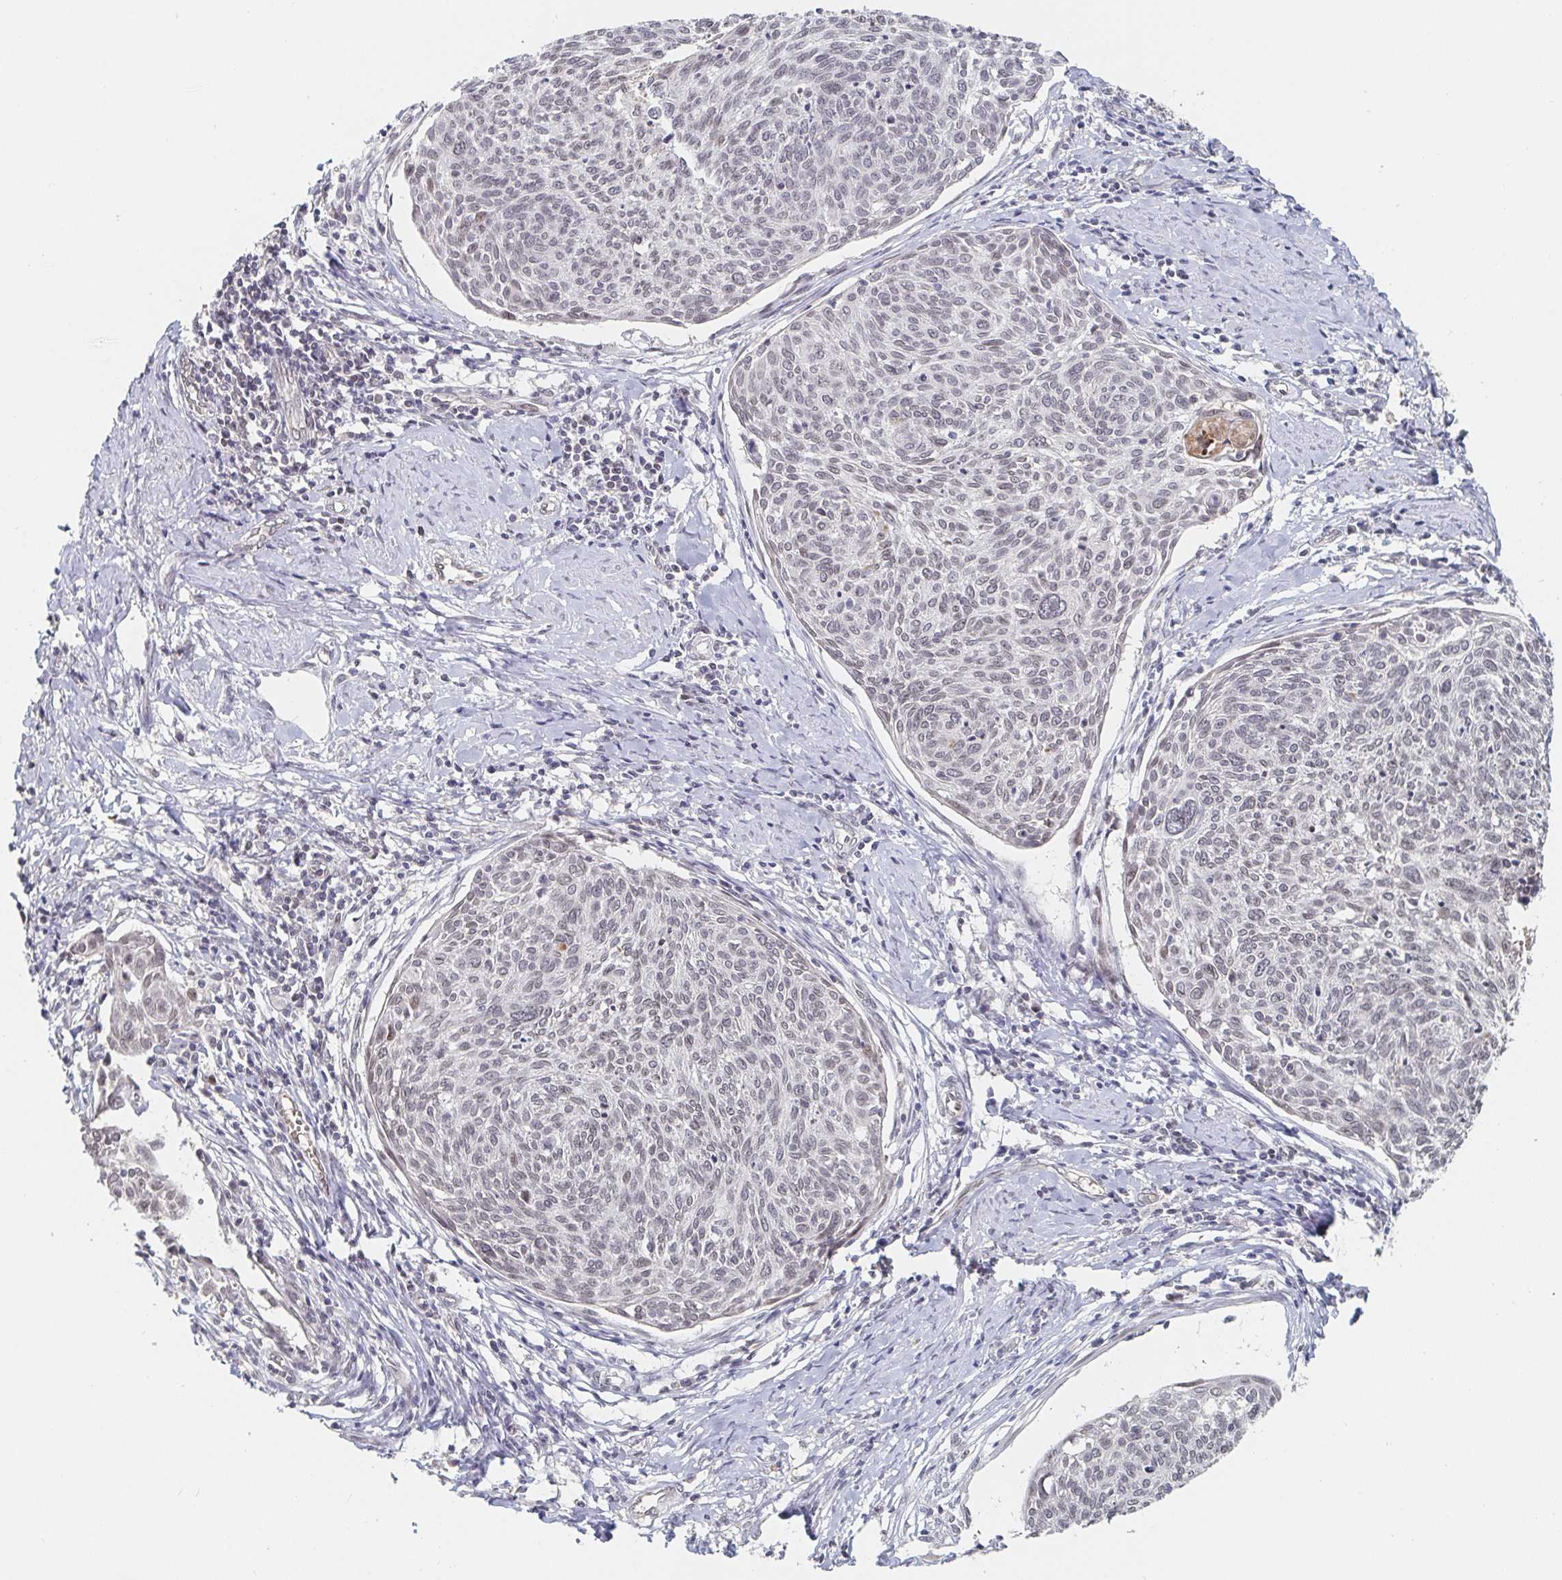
{"staining": {"intensity": "negative", "quantity": "none", "location": "none"}, "tissue": "cervical cancer", "cell_type": "Tumor cells", "image_type": "cancer", "snomed": [{"axis": "morphology", "description": "Squamous cell carcinoma, NOS"}, {"axis": "topography", "description": "Cervix"}], "caption": "The histopathology image exhibits no staining of tumor cells in cervical cancer.", "gene": "CHD2", "patient": {"sex": "female", "age": 49}}